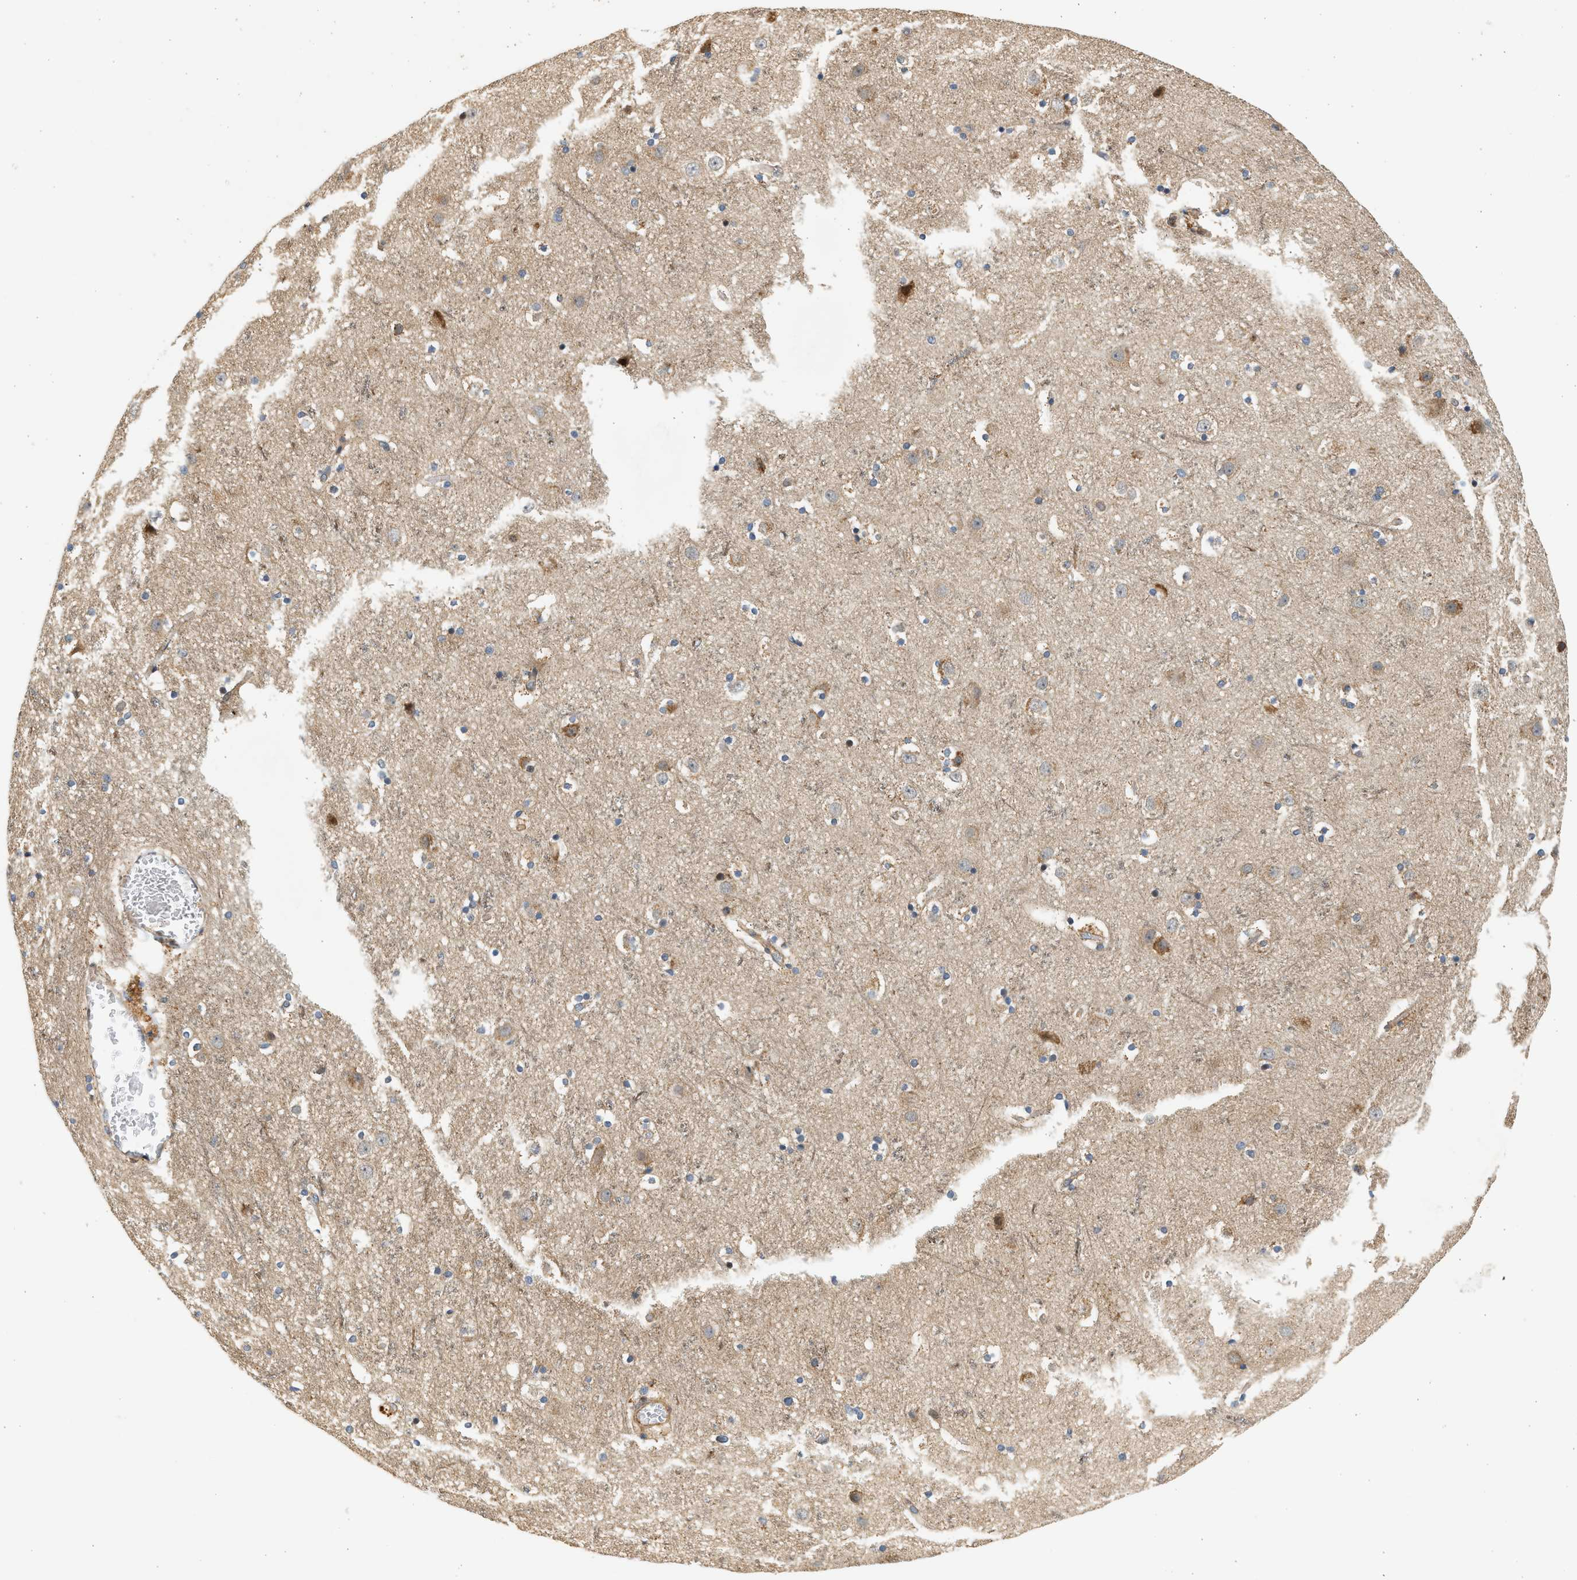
{"staining": {"intensity": "moderate", "quantity": "25%-75%", "location": "cytoplasmic/membranous"}, "tissue": "cerebral cortex", "cell_type": "Endothelial cells", "image_type": "normal", "snomed": [{"axis": "morphology", "description": "Normal tissue, NOS"}, {"axis": "topography", "description": "Cerebral cortex"}], "caption": "This image displays IHC staining of benign cerebral cortex, with medium moderate cytoplasmic/membranous positivity in about 25%-75% of endothelial cells.", "gene": "NRSN2", "patient": {"sex": "male", "age": 45}}